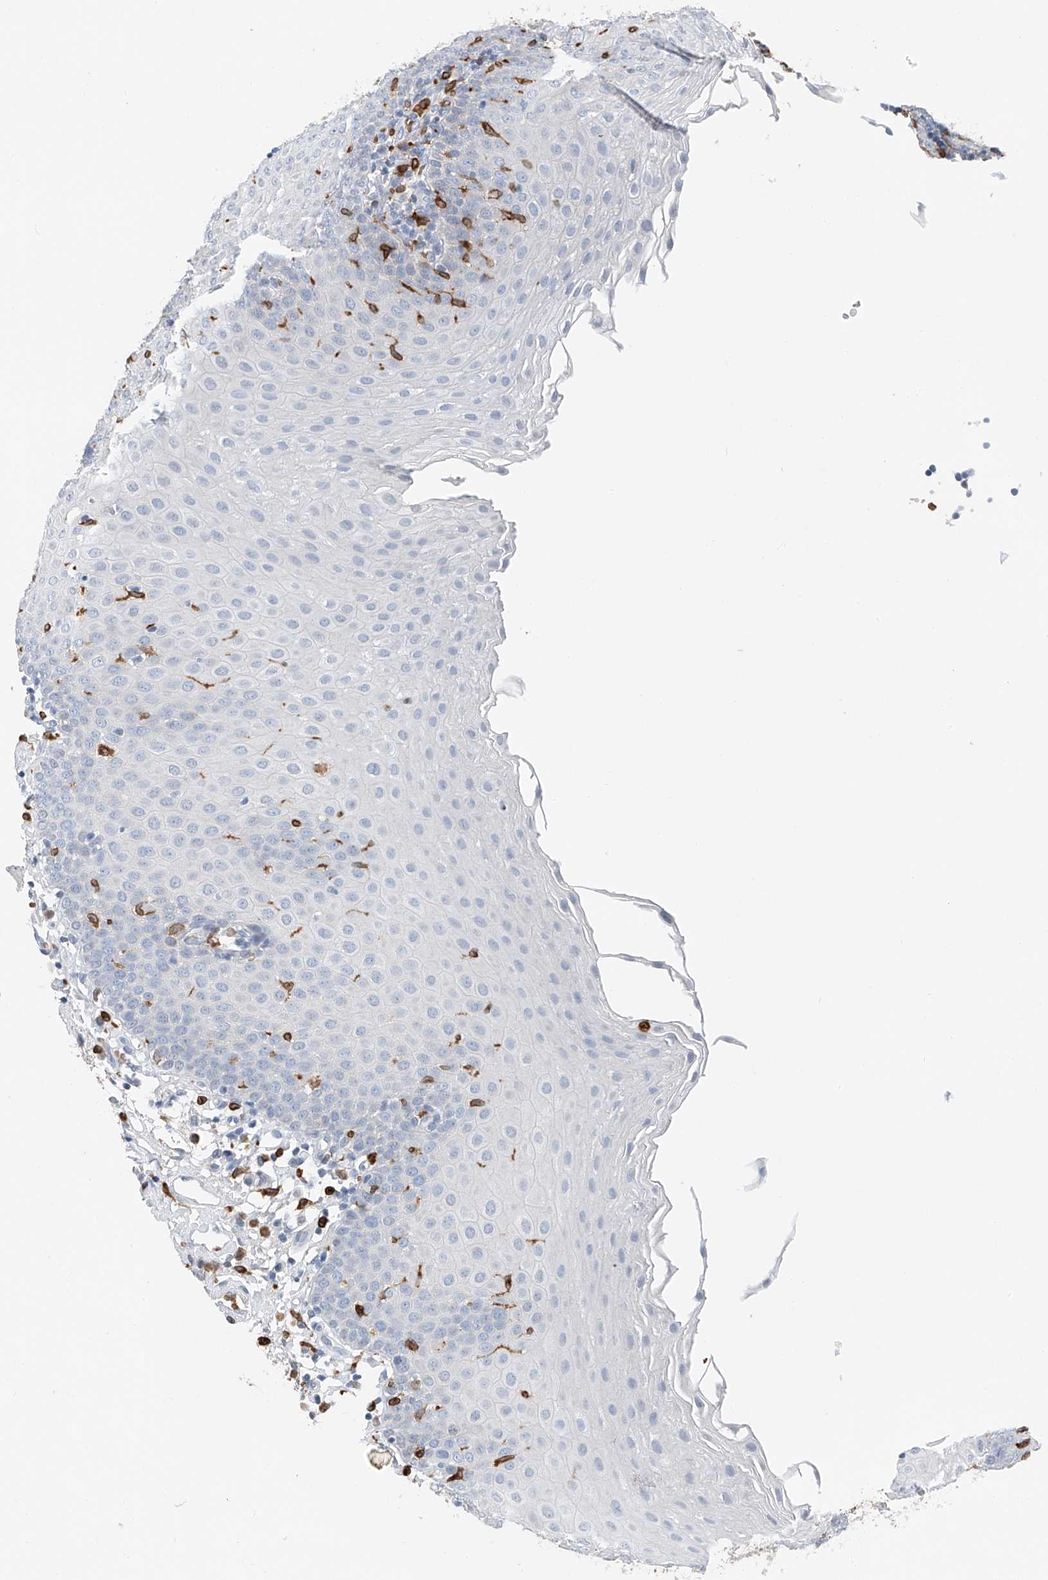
{"staining": {"intensity": "moderate", "quantity": "<25%", "location": "cytoplasmic/membranous"}, "tissue": "tonsil", "cell_type": "Germinal center cells", "image_type": "normal", "snomed": [{"axis": "morphology", "description": "Normal tissue, NOS"}, {"axis": "topography", "description": "Tonsil"}], "caption": "IHC micrograph of benign human tonsil stained for a protein (brown), which shows low levels of moderate cytoplasmic/membranous positivity in about <25% of germinal center cells.", "gene": "TBXAS1", "patient": {"sex": "female", "age": 19}}